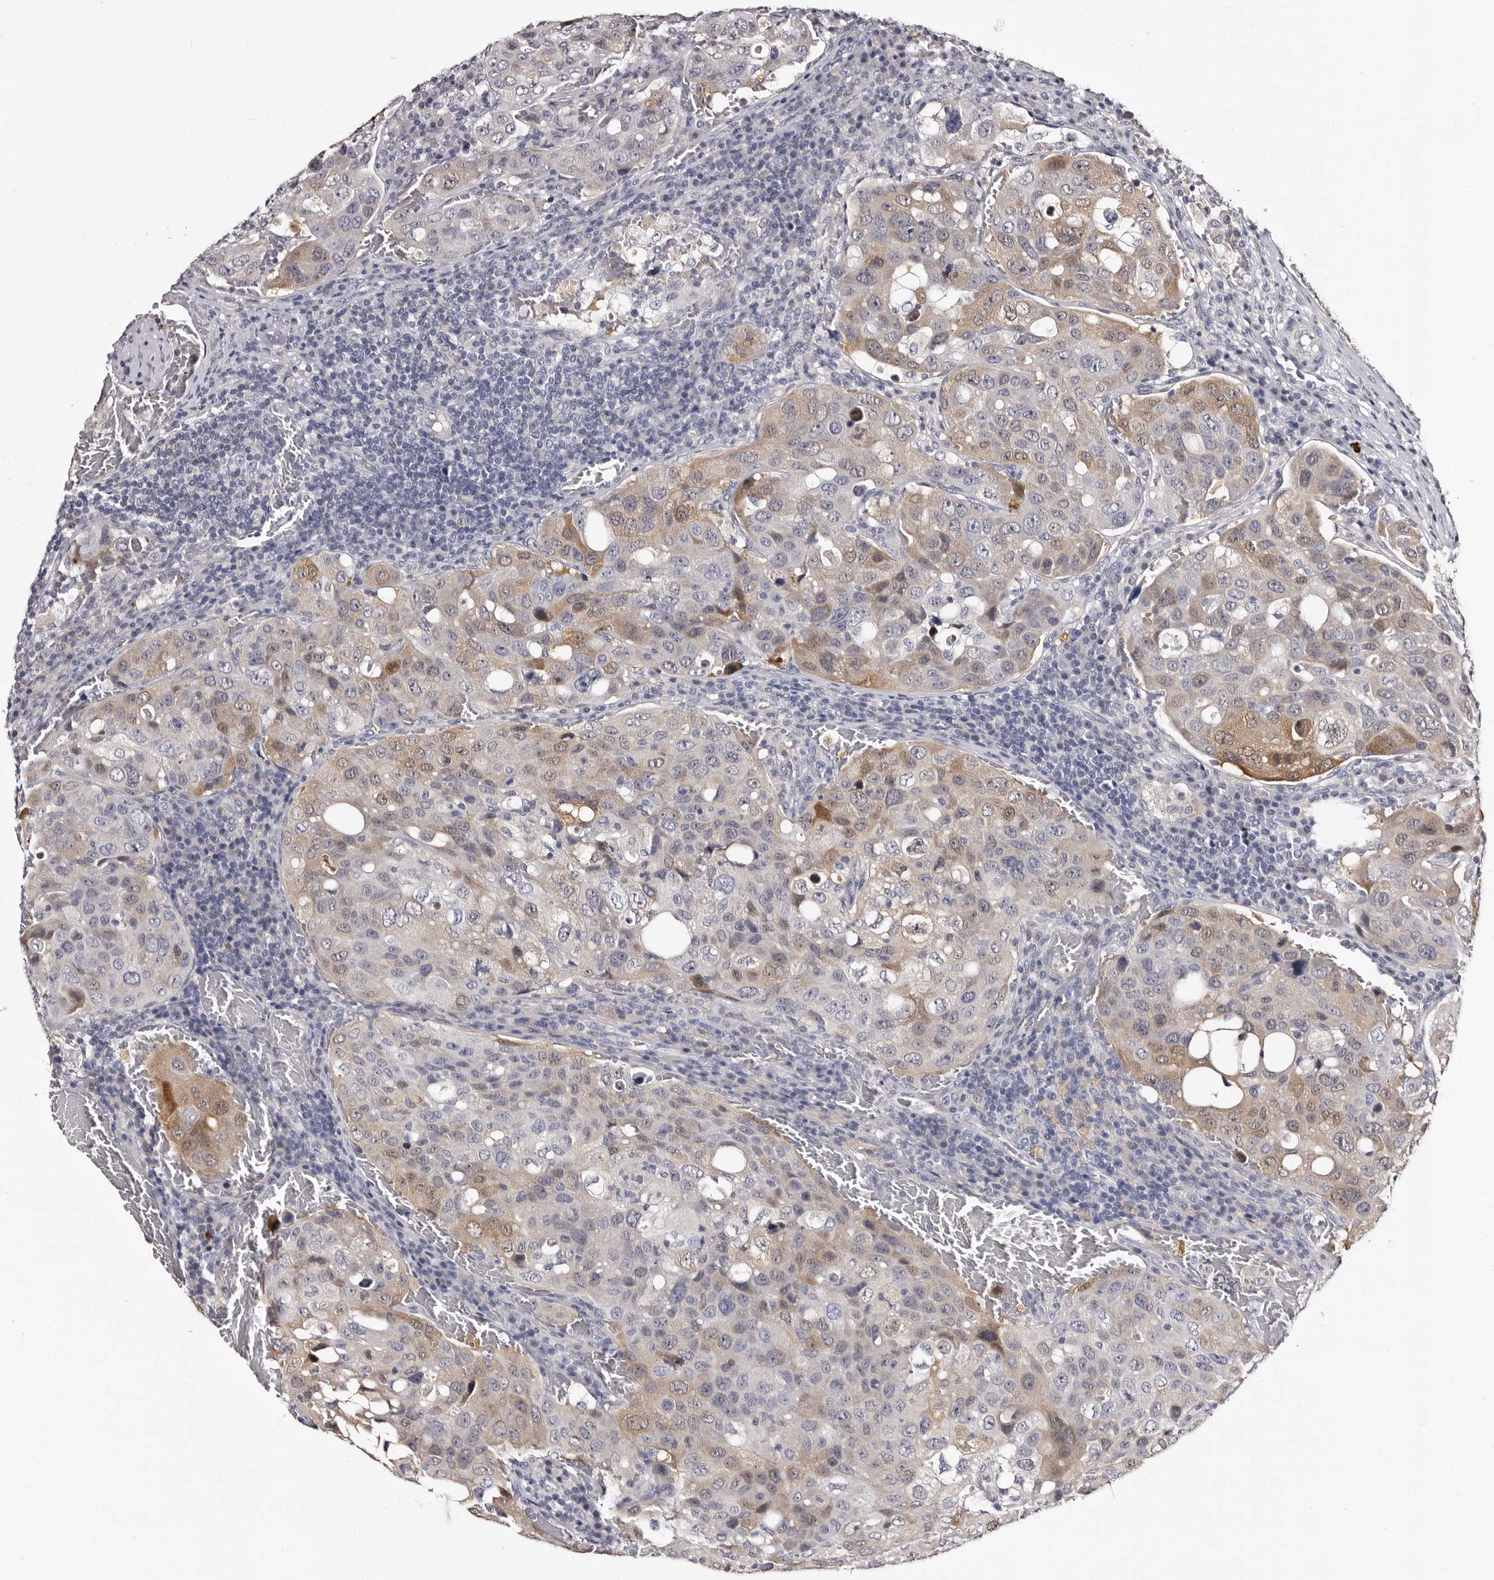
{"staining": {"intensity": "moderate", "quantity": "<25%", "location": "cytoplasmic/membranous"}, "tissue": "urothelial cancer", "cell_type": "Tumor cells", "image_type": "cancer", "snomed": [{"axis": "morphology", "description": "Urothelial carcinoma, High grade"}, {"axis": "topography", "description": "Lymph node"}, {"axis": "topography", "description": "Urinary bladder"}], "caption": "Moderate cytoplasmic/membranous positivity for a protein is present in about <25% of tumor cells of urothelial cancer using IHC.", "gene": "BPGM", "patient": {"sex": "male", "age": 51}}